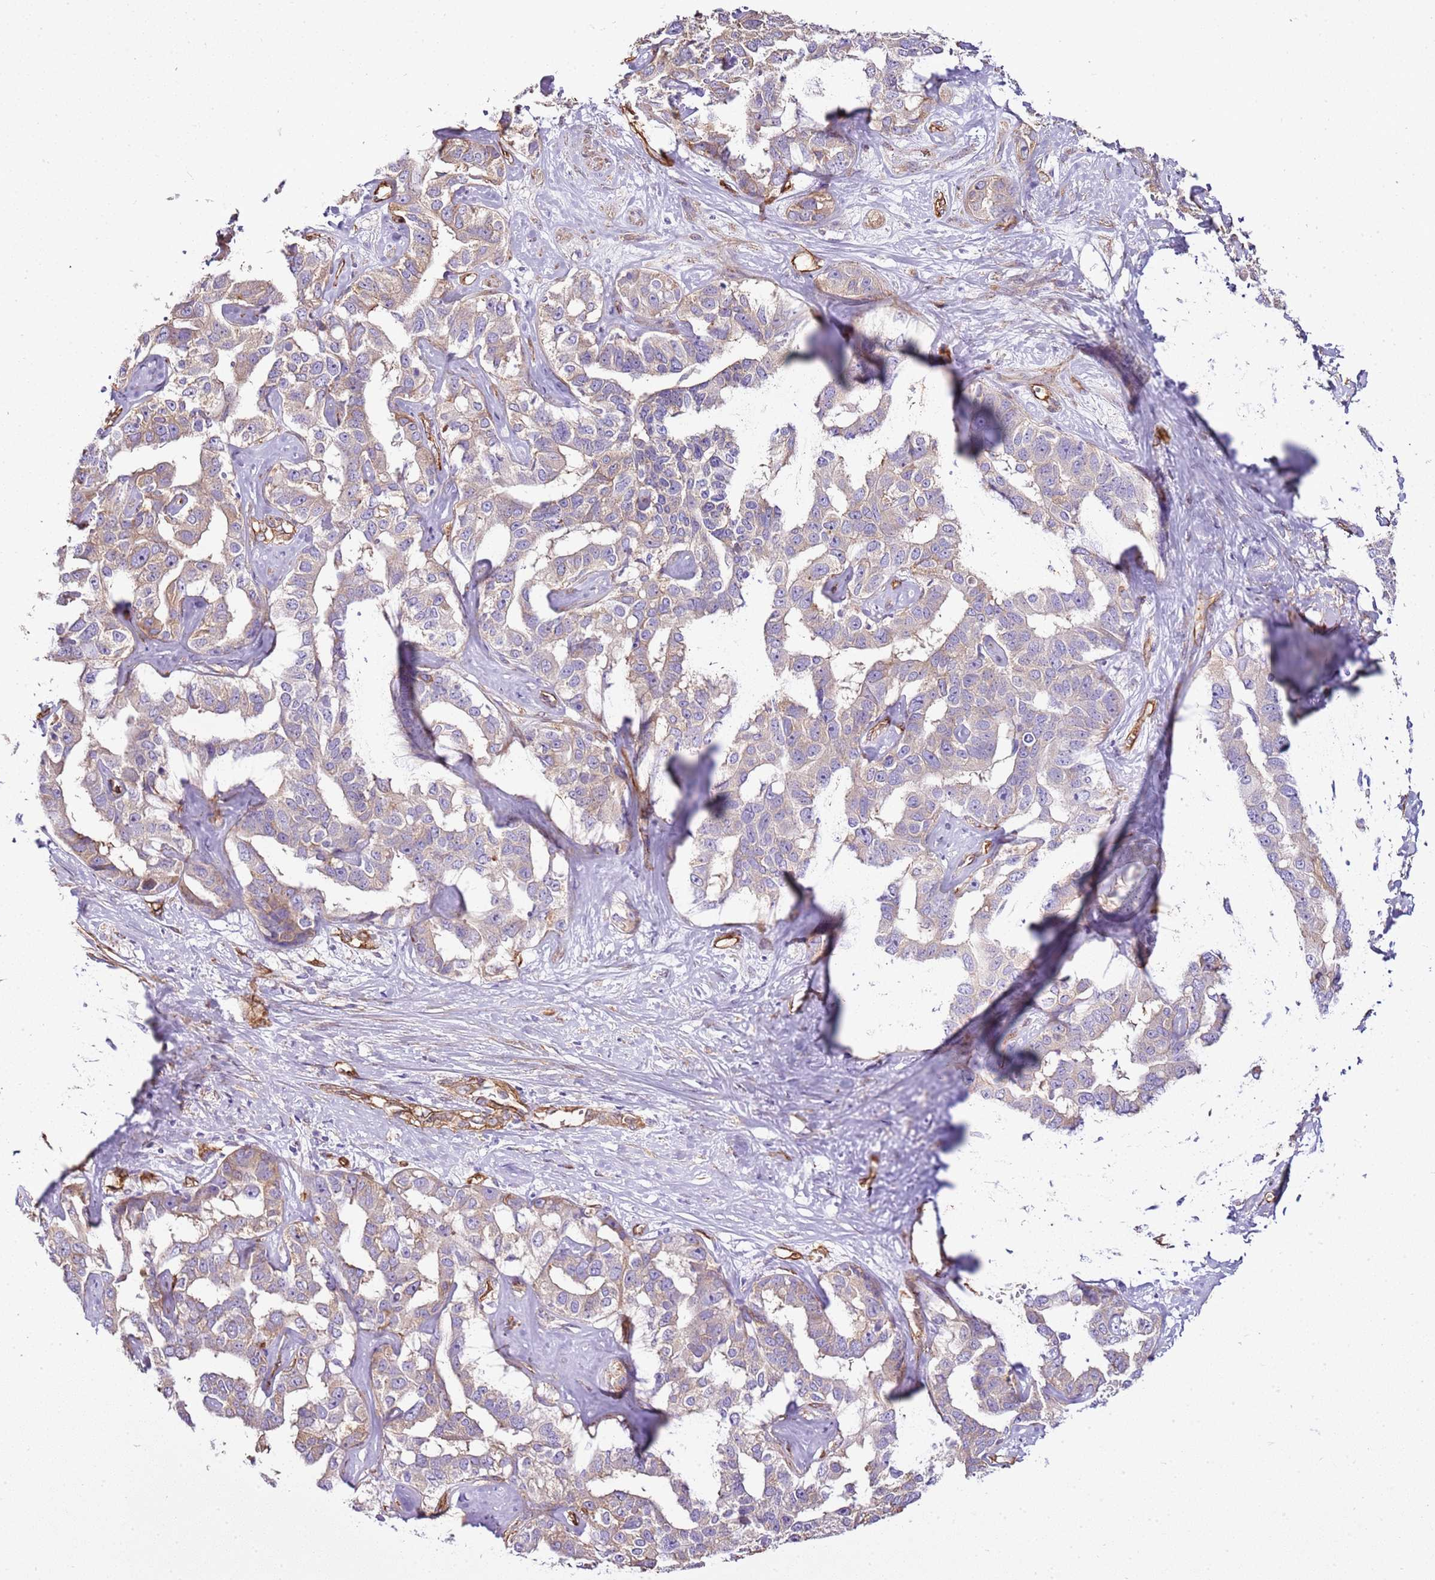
{"staining": {"intensity": "negative", "quantity": "none", "location": "none"}, "tissue": "liver cancer", "cell_type": "Tumor cells", "image_type": "cancer", "snomed": [{"axis": "morphology", "description": "Cholangiocarcinoma"}, {"axis": "topography", "description": "Liver"}], "caption": "This photomicrograph is of liver cancer (cholangiocarcinoma) stained with immunohistochemistry (IHC) to label a protein in brown with the nuclei are counter-stained blue. There is no expression in tumor cells.", "gene": "CTDSPL", "patient": {"sex": "male", "age": 59}}